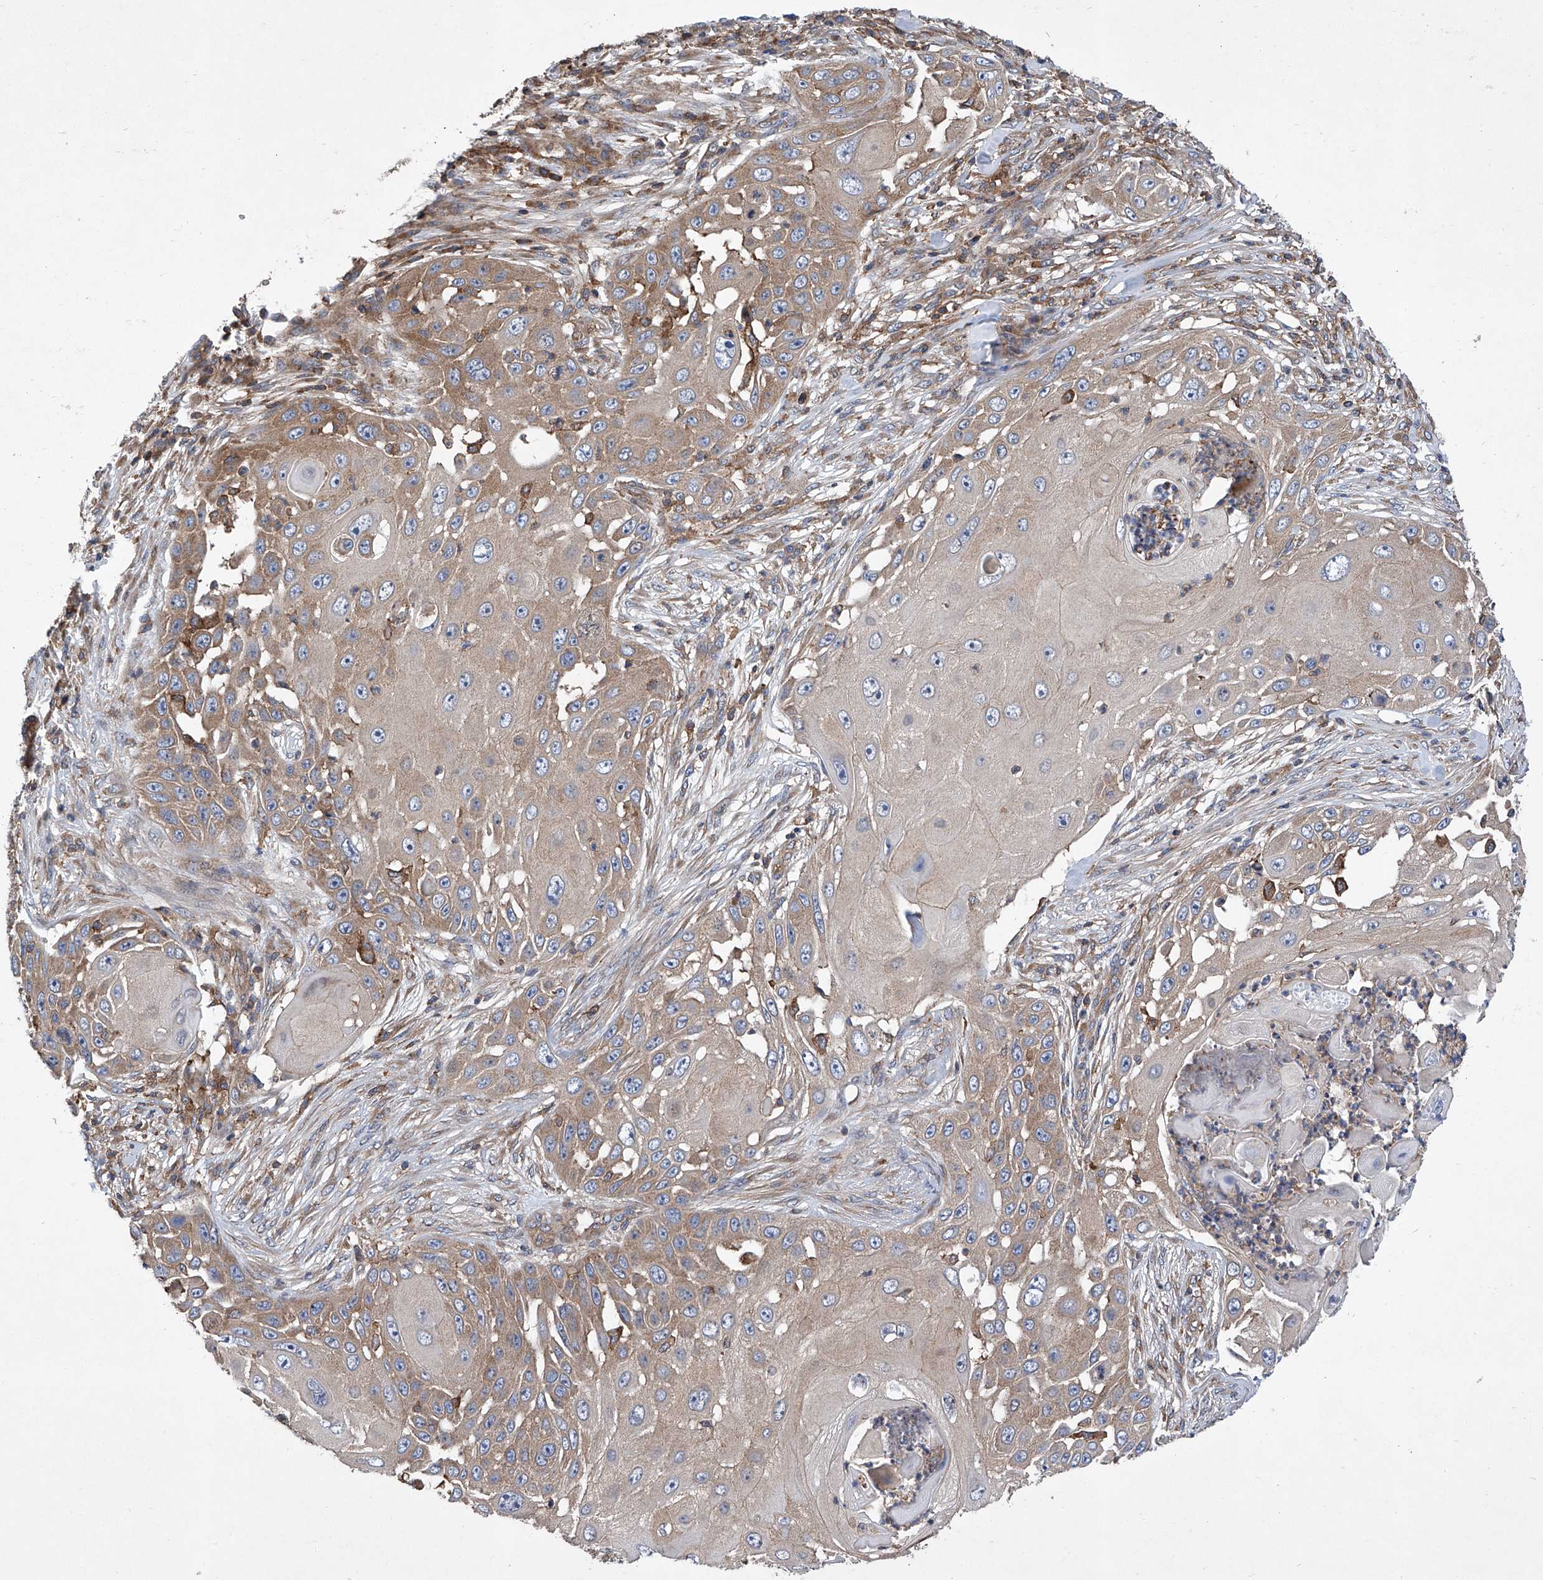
{"staining": {"intensity": "moderate", "quantity": "25%-75%", "location": "cytoplasmic/membranous"}, "tissue": "skin cancer", "cell_type": "Tumor cells", "image_type": "cancer", "snomed": [{"axis": "morphology", "description": "Squamous cell carcinoma, NOS"}, {"axis": "topography", "description": "Skin"}], "caption": "Immunohistochemistry micrograph of human squamous cell carcinoma (skin) stained for a protein (brown), which demonstrates medium levels of moderate cytoplasmic/membranous positivity in approximately 25%-75% of tumor cells.", "gene": "SMAP1", "patient": {"sex": "female", "age": 44}}